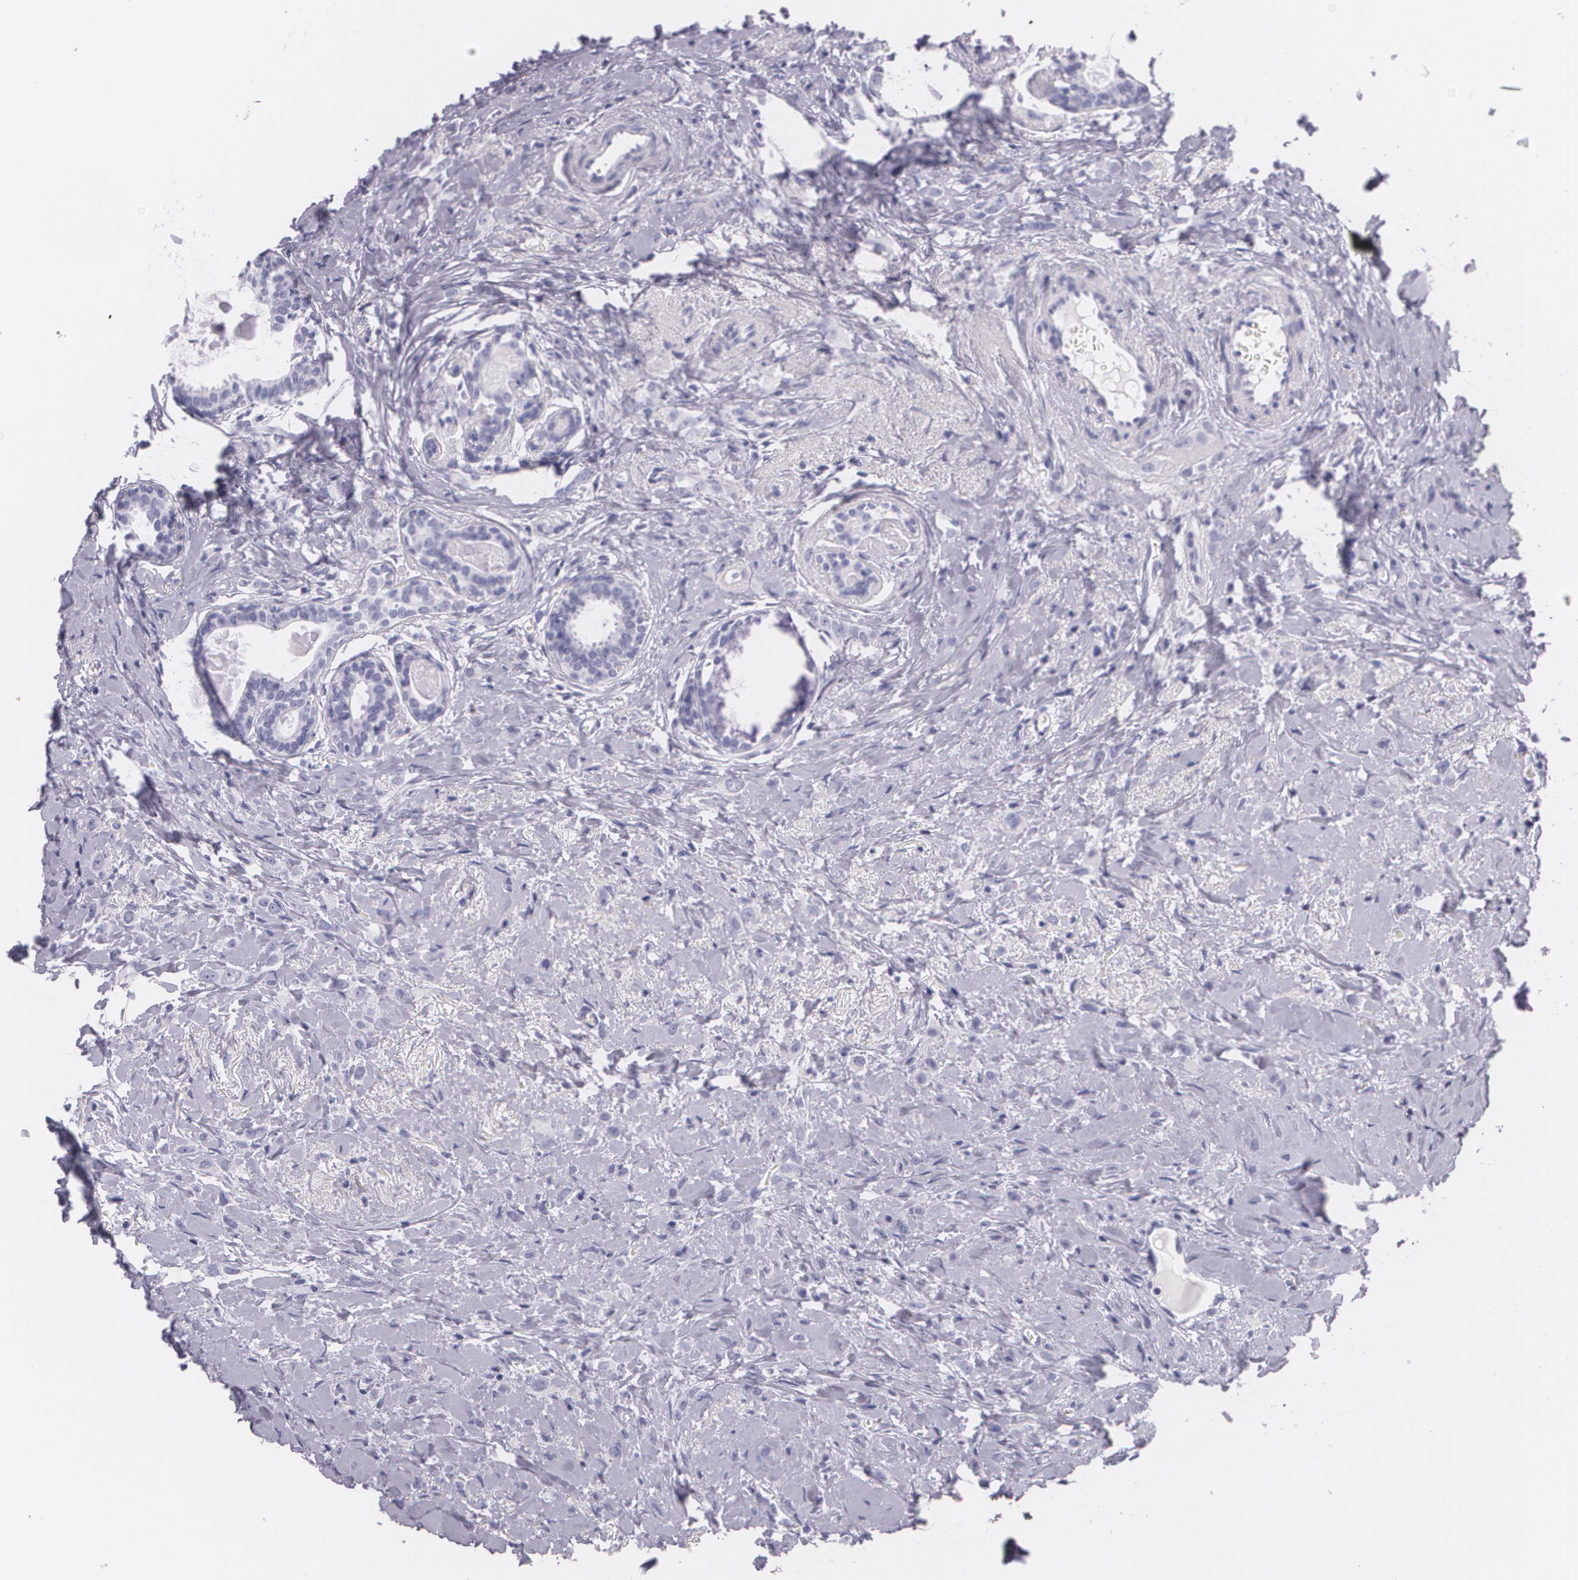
{"staining": {"intensity": "negative", "quantity": "none", "location": "none"}, "tissue": "breast cancer", "cell_type": "Tumor cells", "image_type": "cancer", "snomed": [{"axis": "morphology", "description": "Lobular carcinoma"}, {"axis": "topography", "description": "Breast"}], "caption": "DAB immunohistochemical staining of human breast lobular carcinoma demonstrates no significant staining in tumor cells.", "gene": "DLG4", "patient": {"sex": "female", "age": 57}}